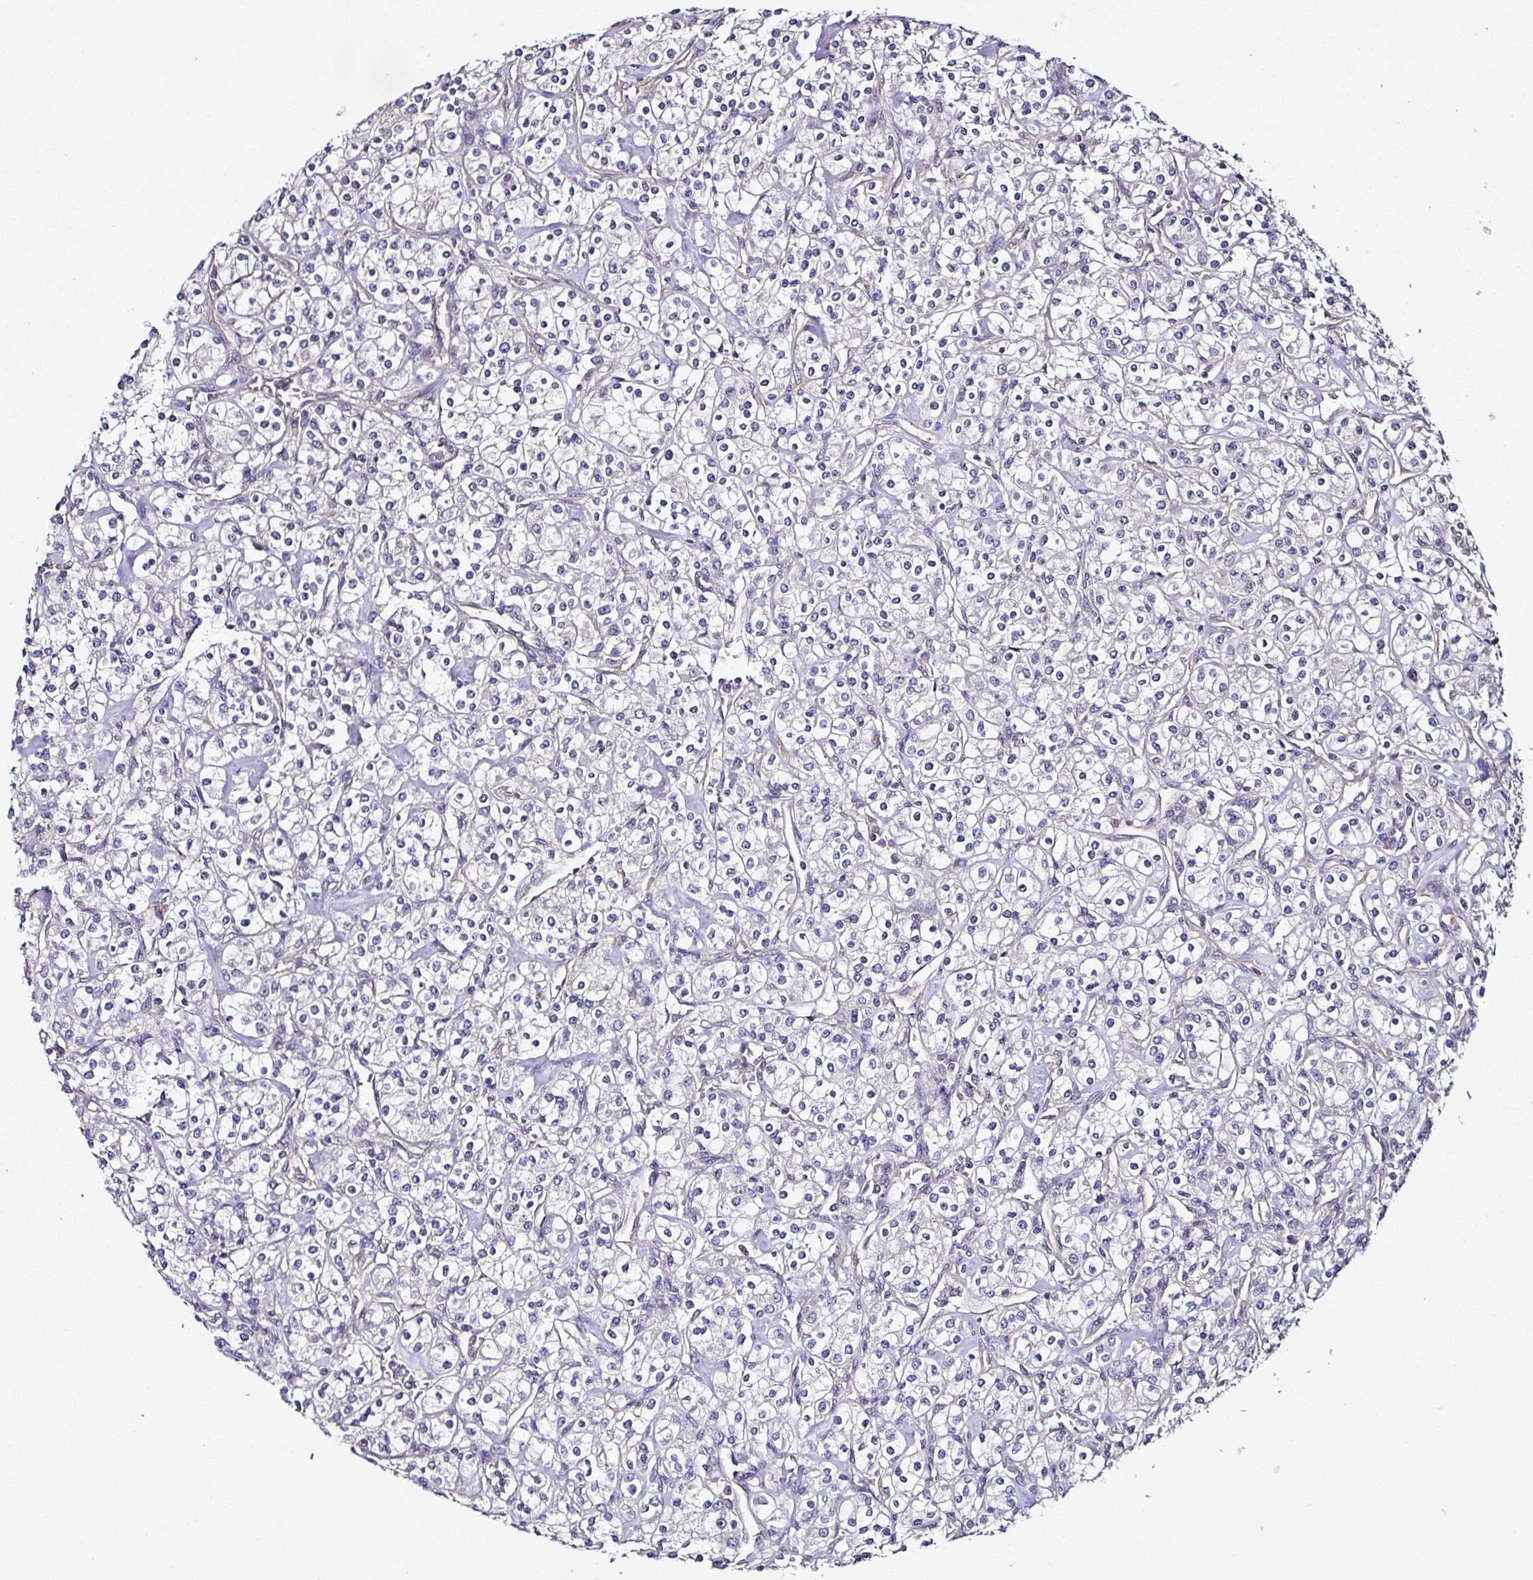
{"staining": {"intensity": "negative", "quantity": "none", "location": "none"}, "tissue": "renal cancer", "cell_type": "Tumor cells", "image_type": "cancer", "snomed": [{"axis": "morphology", "description": "Adenocarcinoma, NOS"}, {"axis": "topography", "description": "Kidney"}], "caption": "Immunohistochemical staining of human adenocarcinoma (renal) demonstrates no significant positivity in tumor cells.", "gene": "LMOD2", "patient": {"sex": "male", "age": 77}}